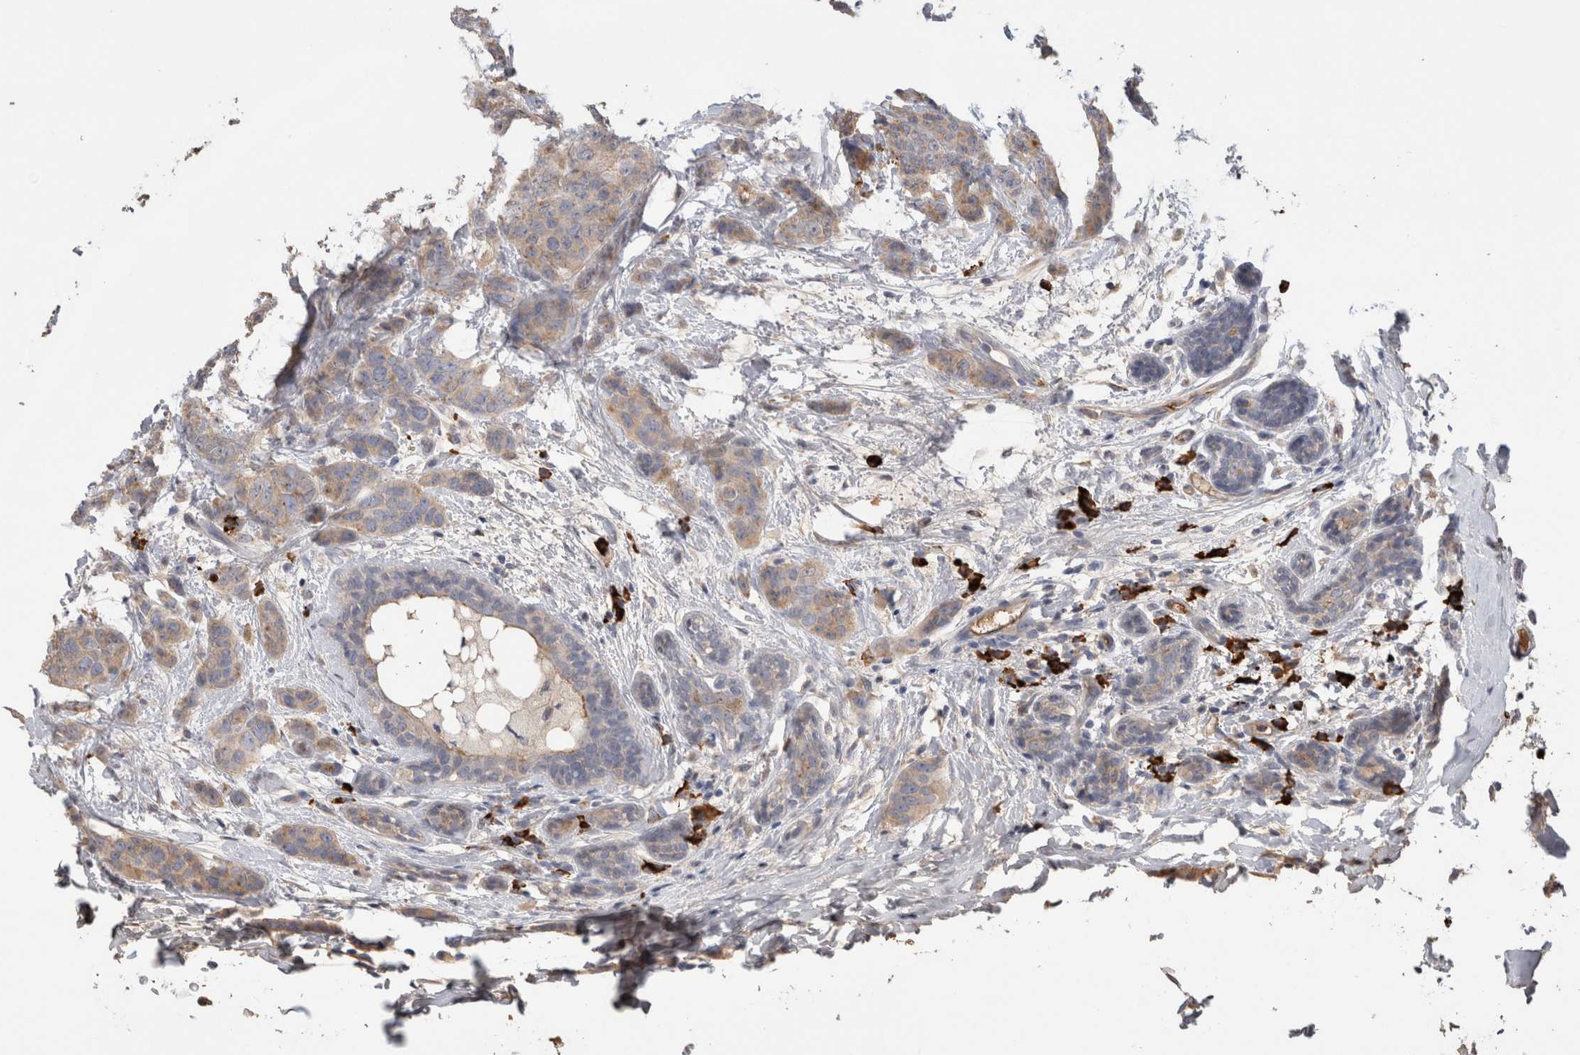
{"staining": {"intensity": "weak", "quantity": ">75%", "location": "cytoplasmic/membranous"}, "tissue": "breast cancer", "cell_type": "Tumor cells", "image_type": "cancer", "snomed": [{"axis": "morphology", "description": "Normal tissue, NOS"}, {"axis": "morphology", "description": "Duct carcinoma"}, {"axis": "topography", "description": "Breast"}], "caption": "The image demonstrates staining of breast intraductal carcinoma, revealing weak cytoplasmic/membranous protein expression (brown color) within tumor cells.", "gene": "PPP3CC", "patient": {"sex": "female", "age": 40}}